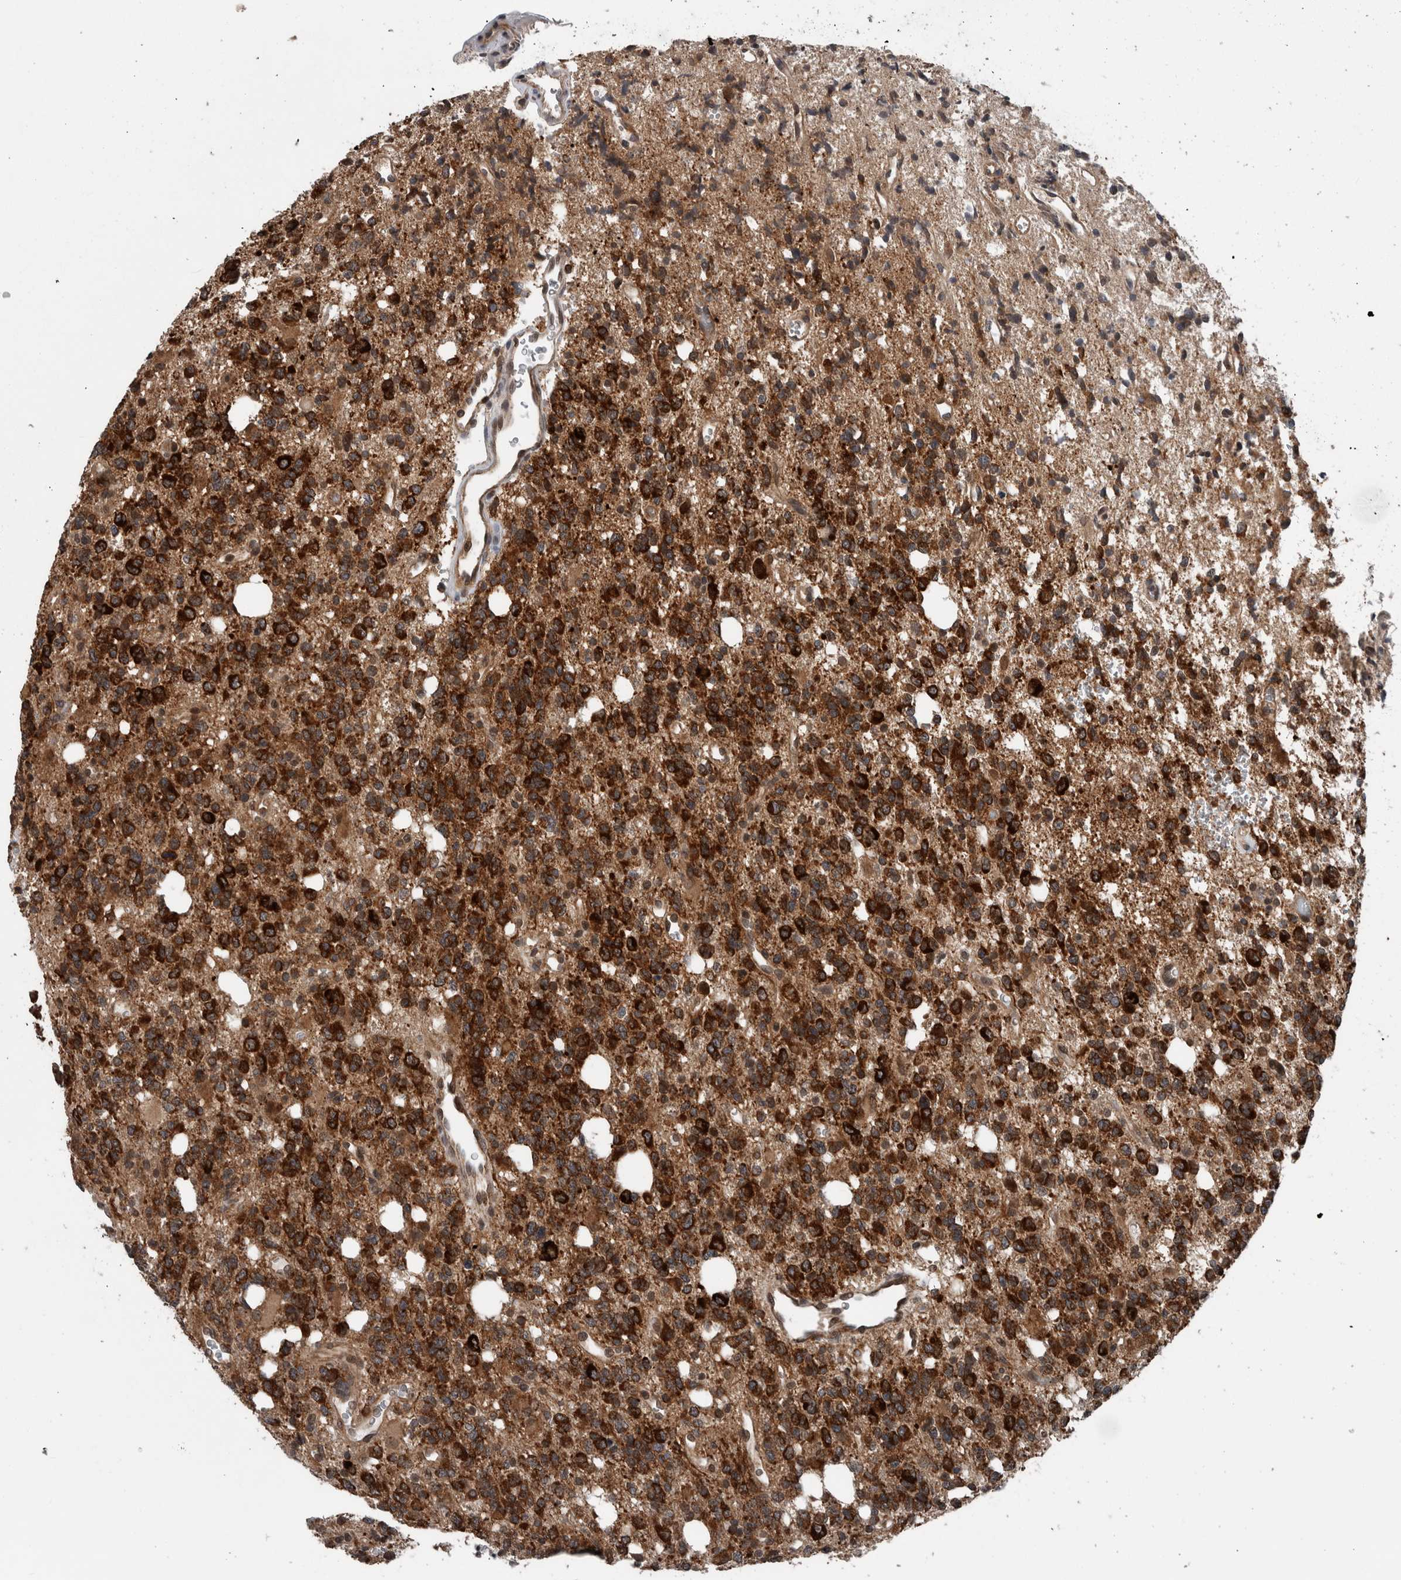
{"staining": {"intensity": "strong", "quantity": ">75%", "location": "cytoplasmic/membranous"}, "tissue": "glioma", "cell_type": "Tumor cells", "image_type": "cancer", "snomed": [{"axis": "morphology", "description": "Glioma, malignant, High grade"}, {"axis": "topography", "description": "Brain"}], "caption": "This is an image of IHC staining of glioma, which shows strong staining in the cytoplasmic/membranous of tumor cells.", "gene": "ENY2", "patient": {"sex": "female", "age": 62}}